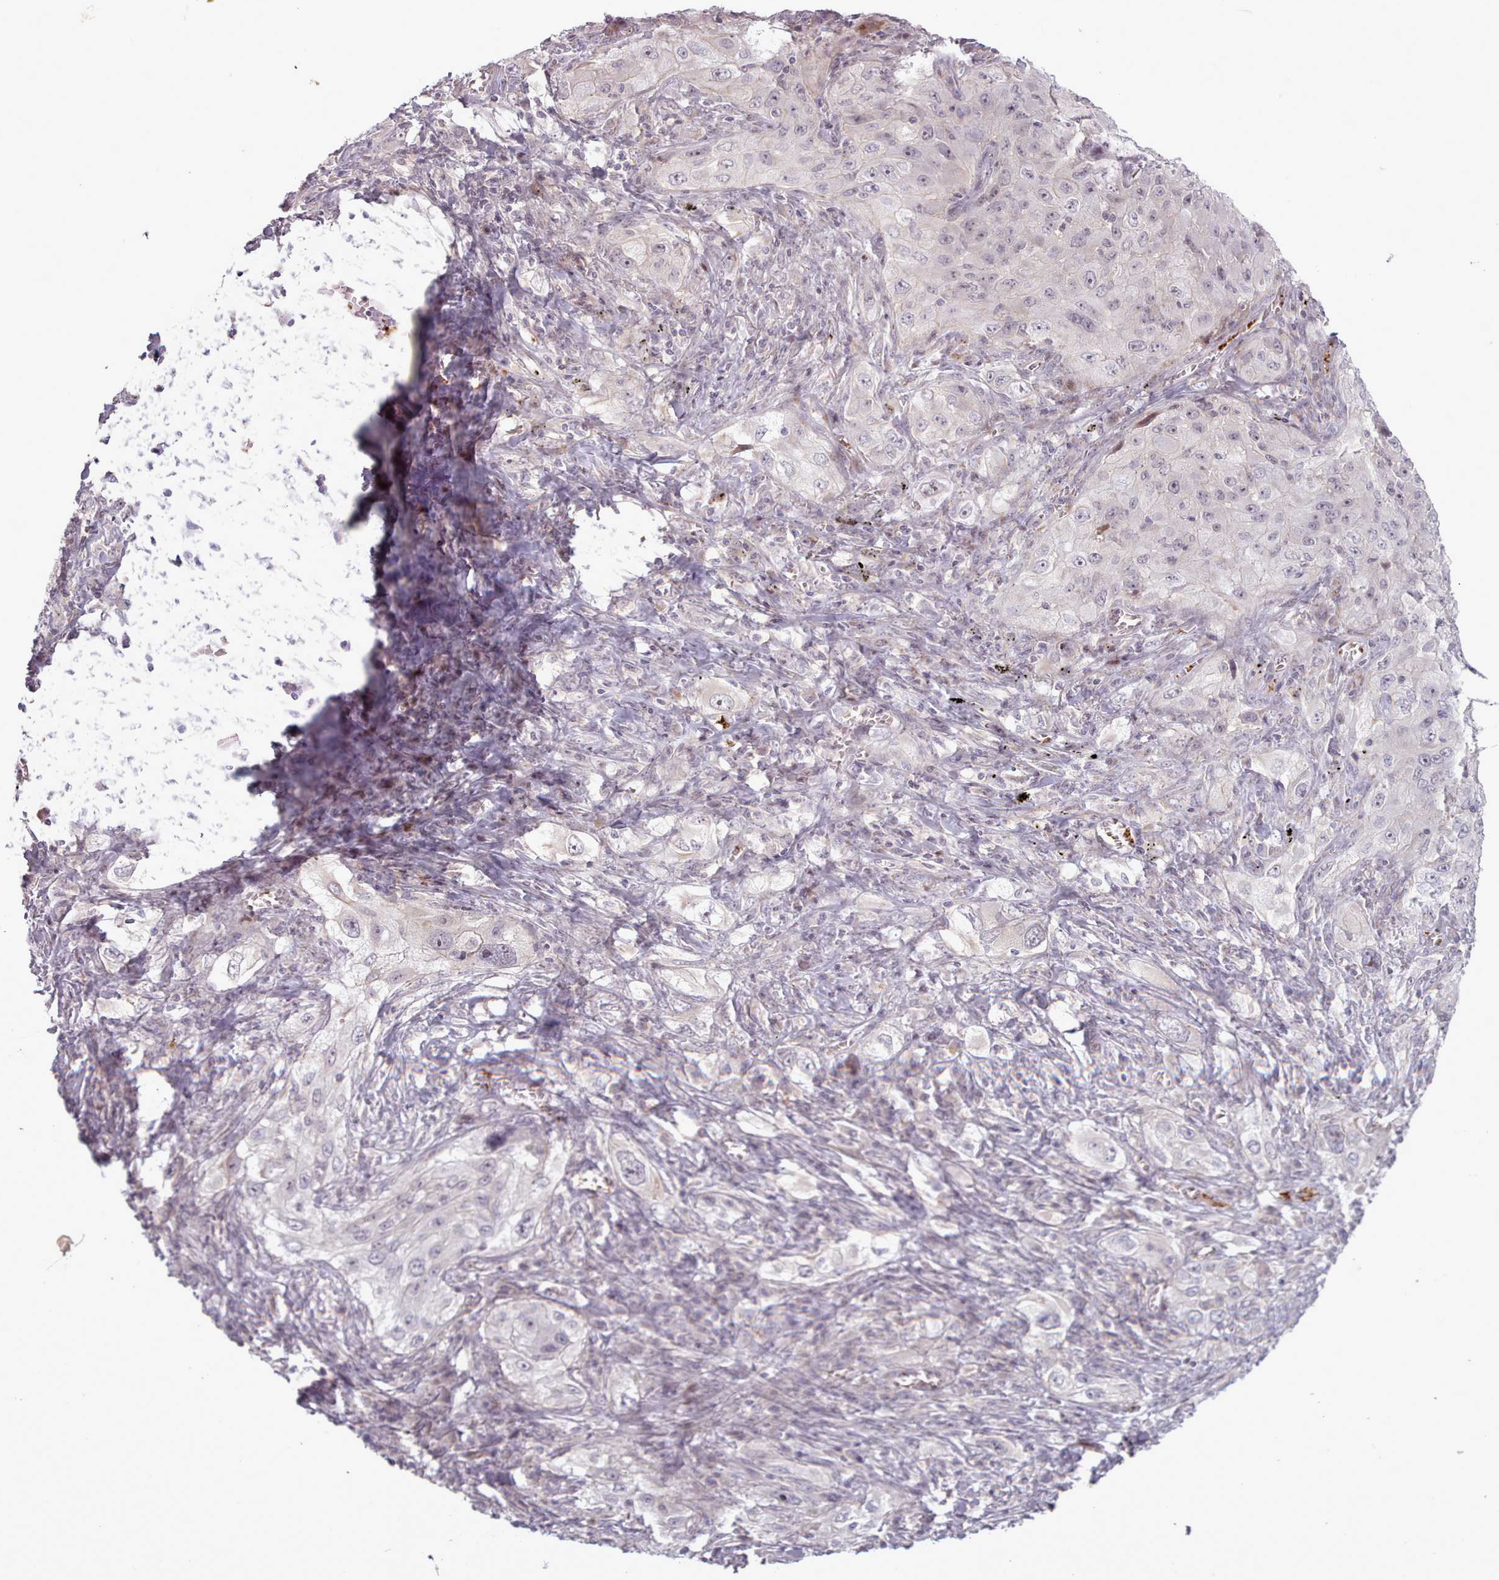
{"staining": {"intensity": "negative", "quantity": "none", "location": "none"}, "tissue": "lung cancer", "cell_type": "Tumor cells", "image_type": "cancer", "snomed": [{"axis": "morphology", "description": "Squamous cell carcinoma, NOS"}, {"axis": "topography", "description": "Lung"}], "caption": "The IHC micrograph has no significant positivity in tumor cells of lung squamous cell carcinoma tissue.", "gene": "LEFTY2", "patient": {"sex": "female", "age": 69}}